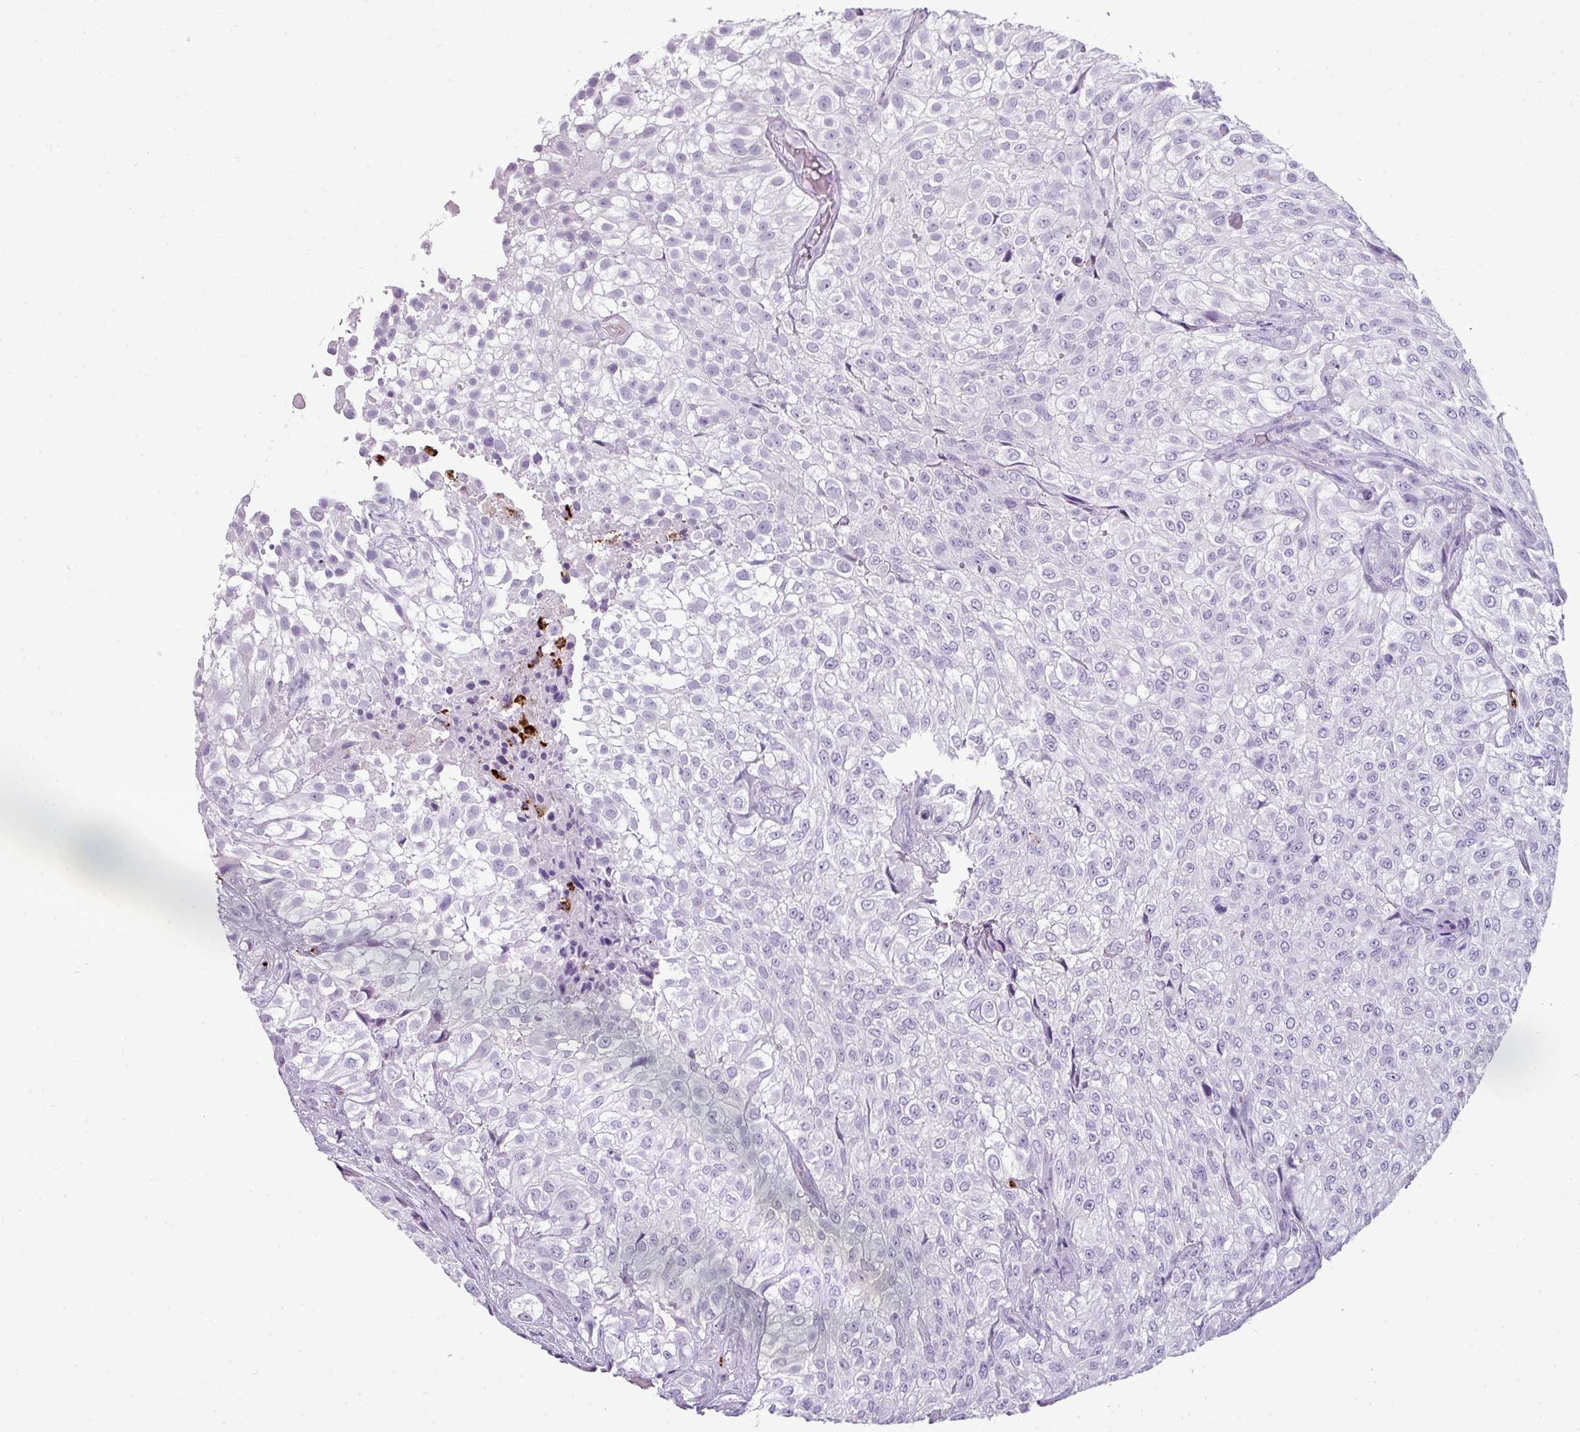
{"staining": {"intensity": "negative", "quantity": "none", "location": "none"}, "tissue": "urothelial cancer", "cell_type": "Tumor cells", "image_type": "cancer", "snomed": [{"axis": "morphology", "description": "Urothelial carcinoma, High grade"}, {"axis": "topography", "description": "Urinary bladder"}], "caption": "Protein analysis of urothelial carcinoma (high-grade) shows no significant expression in tumor cells.", "gene": "CTSG", "patient": {"sex": "male", "age": 56}}